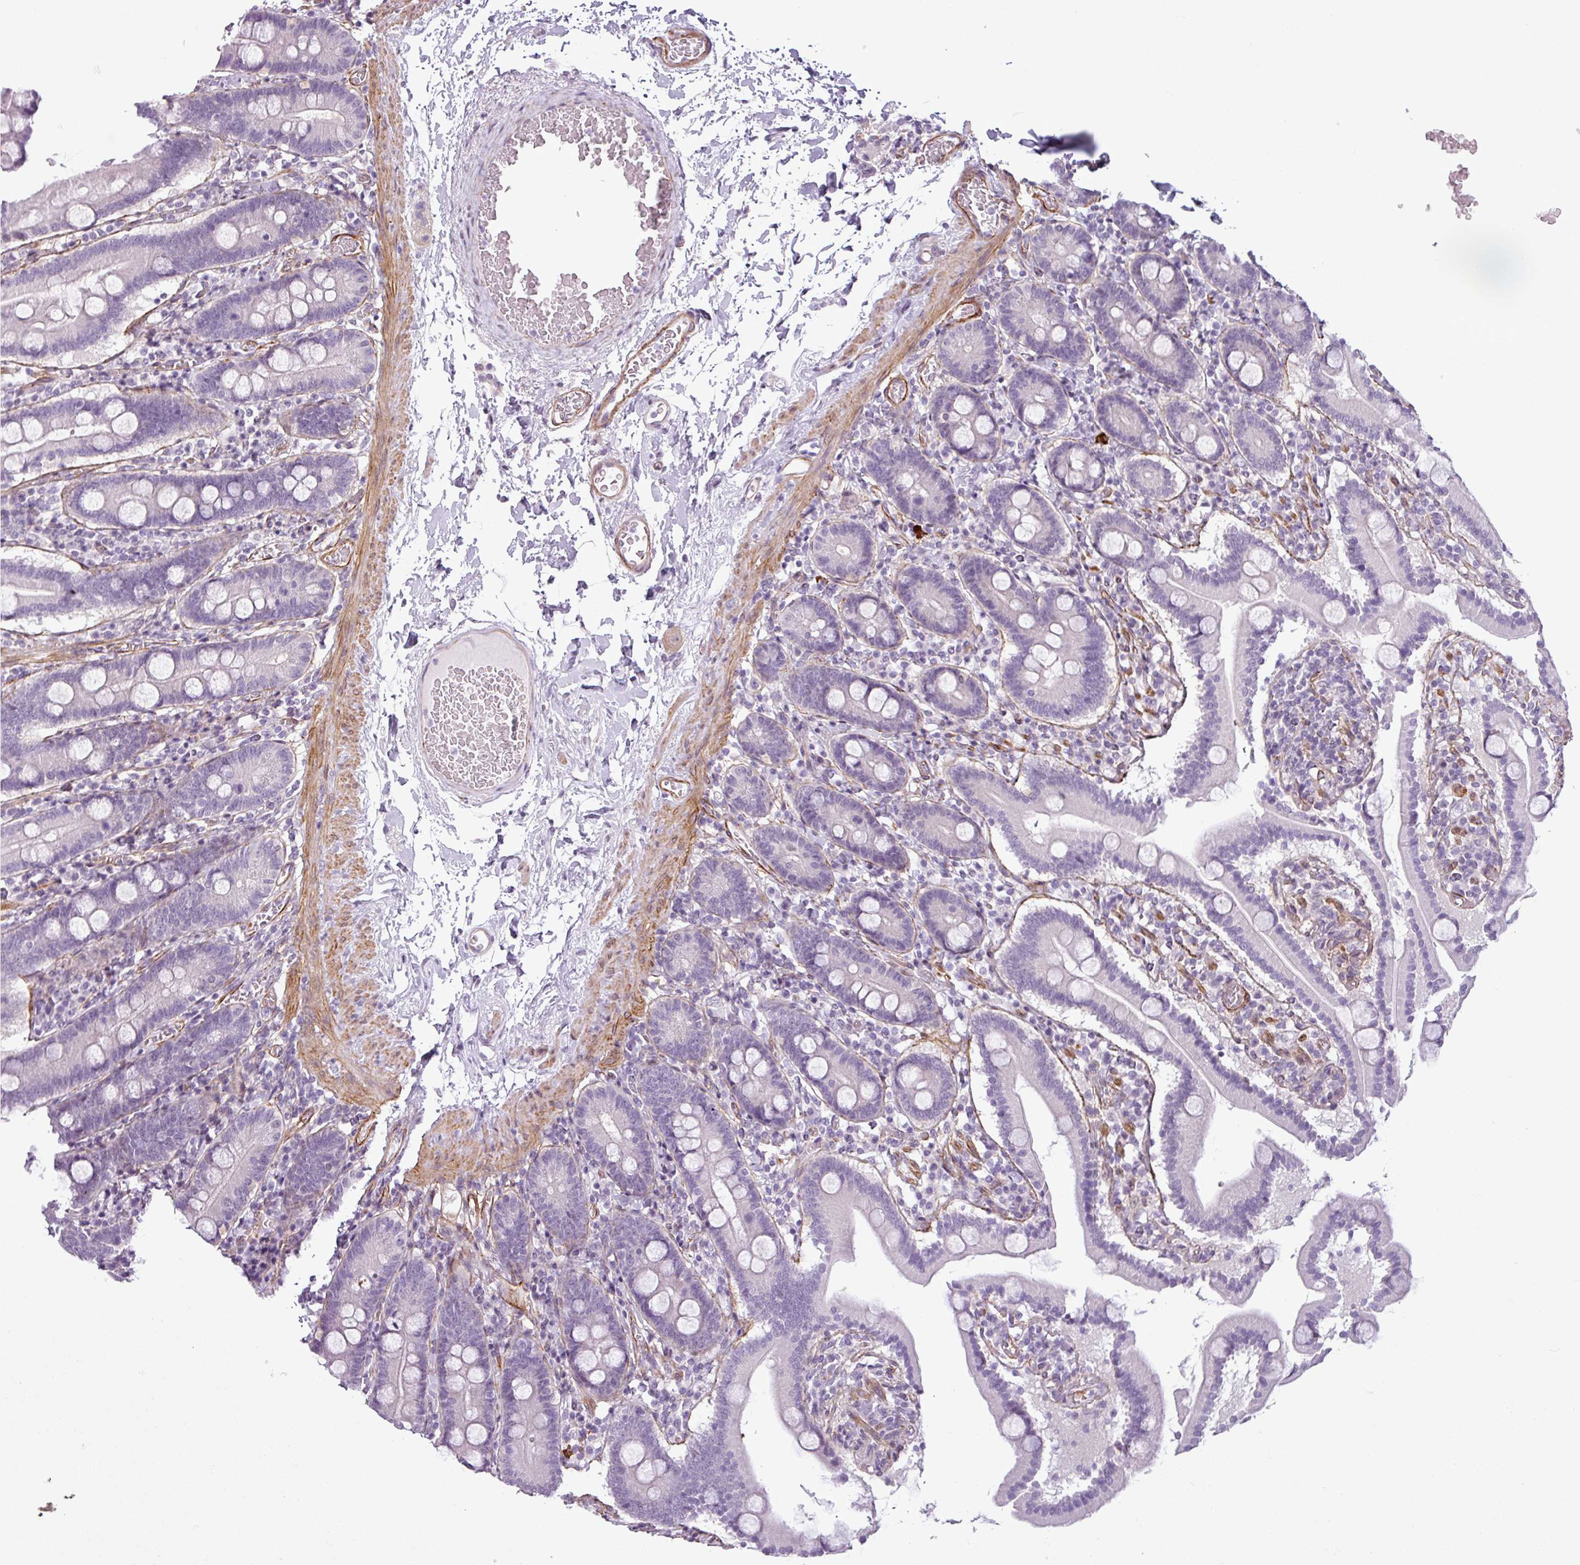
{"staining": {"intensity": "negative", "quantity": "none", "location": "none"}, "tissue": "duodenum", "cell_type": "Glandular cells", "image_type": "normal", "snomed": [{"axis": "morphology", "description": "Normal tissue, NOS"}, {"axis": "topography", "description": "Duodenum"}], "caption": "The immunohistochemistry (IHC) micrograph has no significant expression in glandular cells of duodenum.", "gene": "ATP10A", "patient": {"sex": "male", "age": 55}}